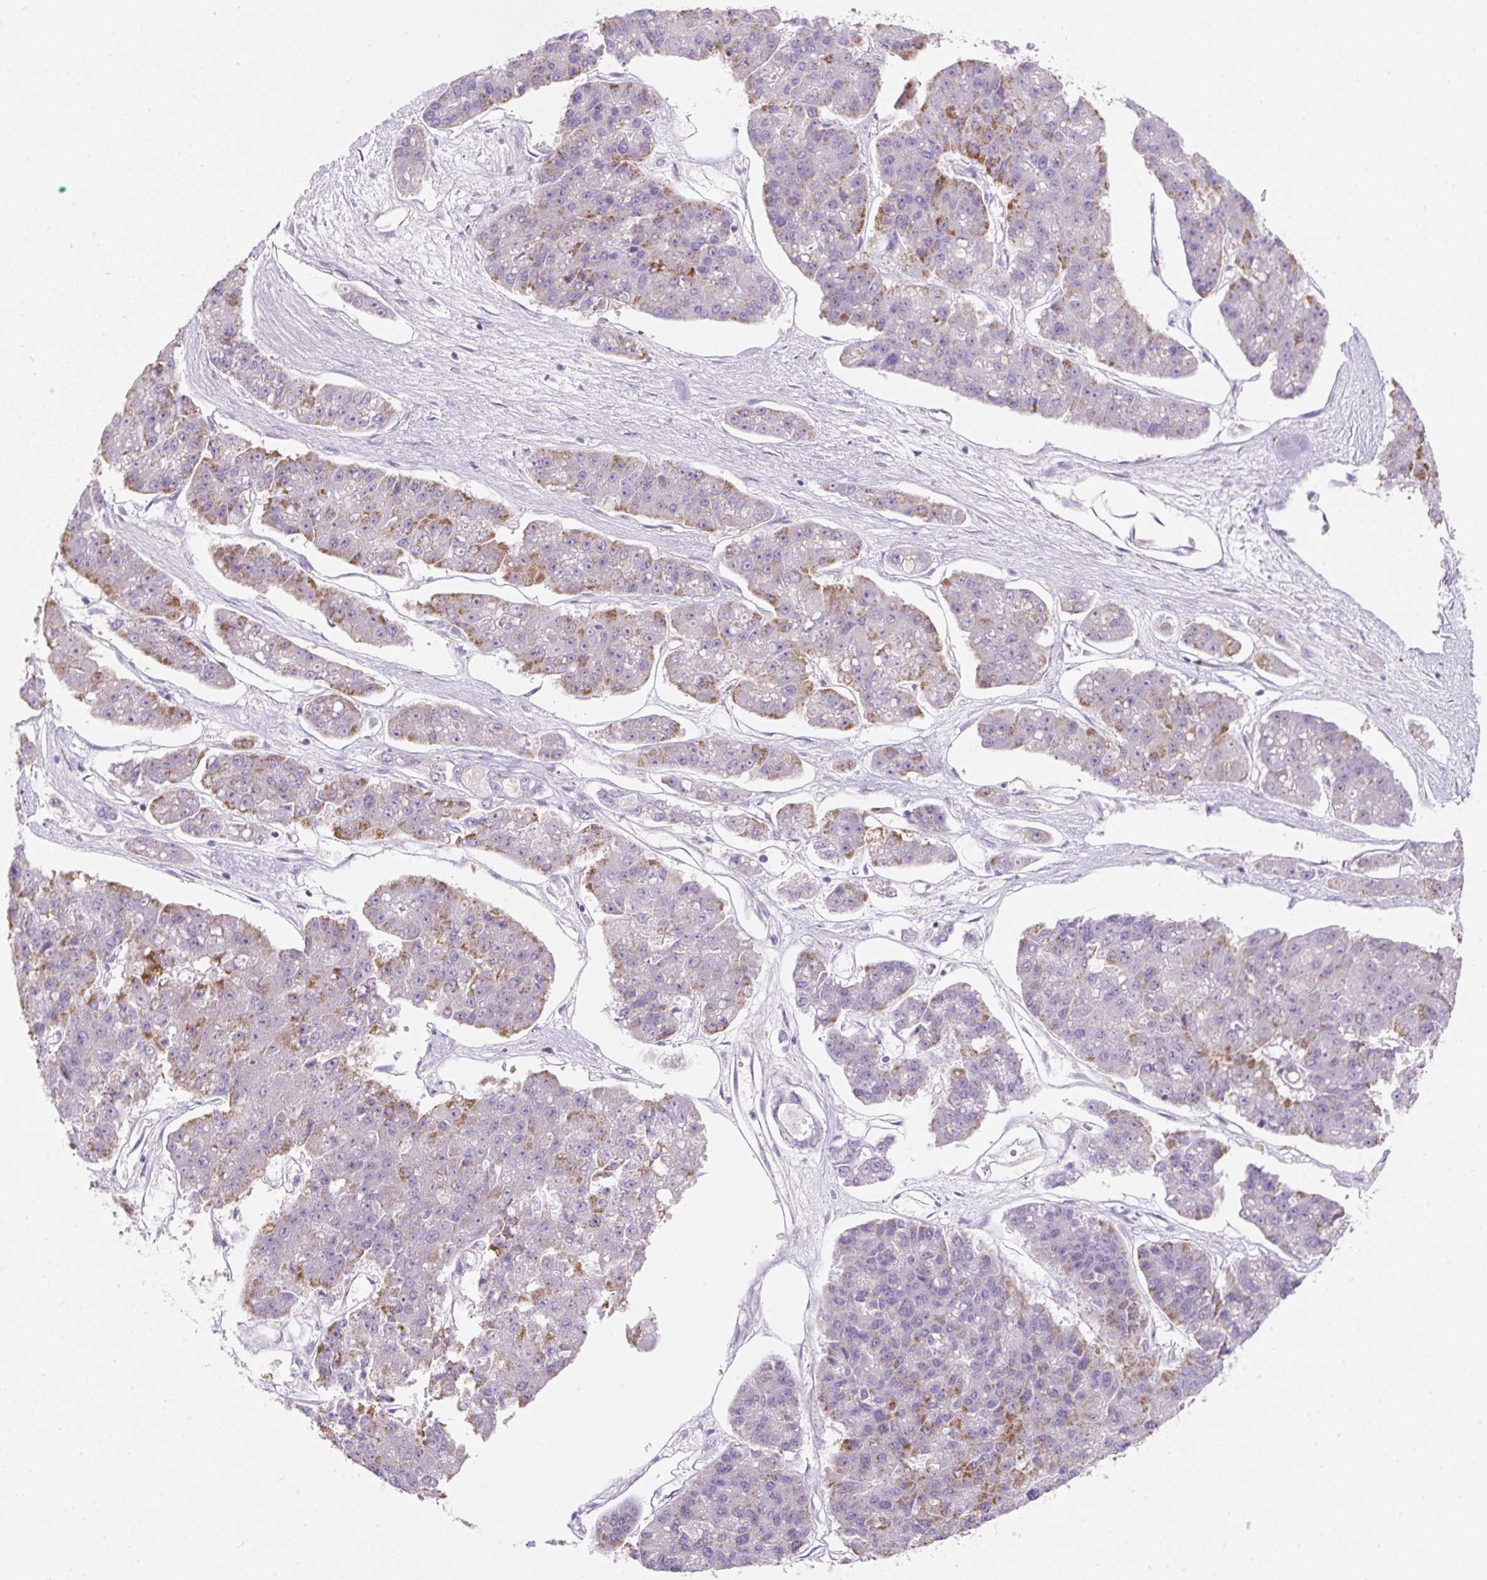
{"staining": {"intensity": "moderate", "quantity": "<25%", "location": "cytoplasmic/membranous"}, "tissue": "pancreatic cancer", "cell_type": "Tumor cells", "image_type": "cancer", "snomed": [{"axis": "morphology", "description": "Adenocarcinoma, NOS"}, {"axis": "topography", "description": "Pancreas"}], "caption": "Immunohistochemistry (IHC) micrograph of adenocarcinoma (pancreatic) stained for a protein (brown), which reveals low levels of moderate cytoplasmic/membranous positivity in about <25% of tumor cells.", "gene": "ERAP2", "patient": {"sex": "male", "age": 50}}